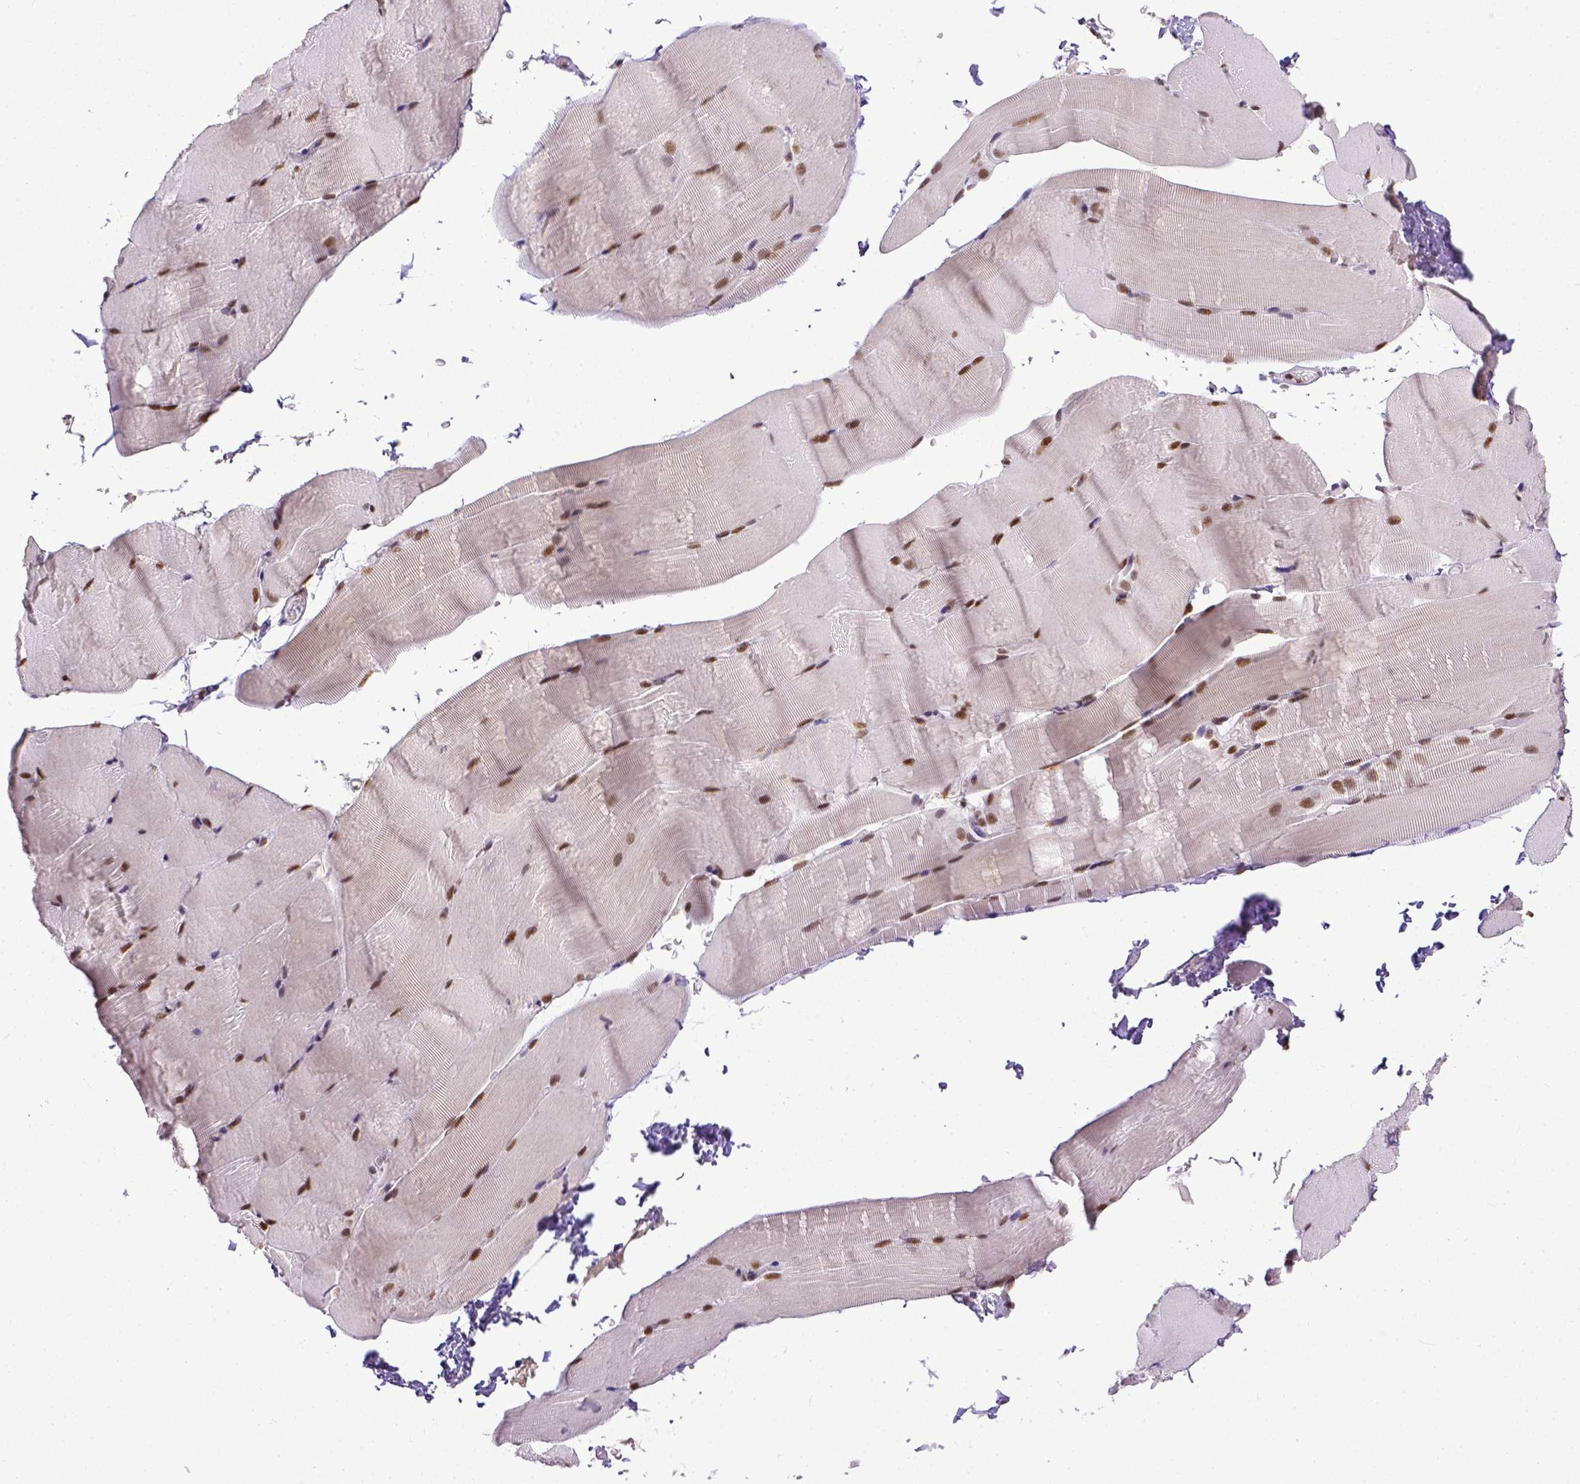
{"staining": {"intensity": "moderate", "quantity": ">75%", "location": "nuclear"}, "tissue": "skeletal muscle", "cell_type": "Myocytes", "image_type": "normal", "snomed": [{"axis": "morphology", "description": "Normal tissue, NOS"}, {"axis": "topography", "description": "Skeletal muscle"}], "caption": "This micrograph shows unremarkable skeletal muscle stained with IHC to label a protein in brown. The nuclear of myocytes show moderate positivity for the protein. Nuclei are counter-stained blue.", "gene": "ERCC1", "patient": {"sex": "female", "age": 37}}